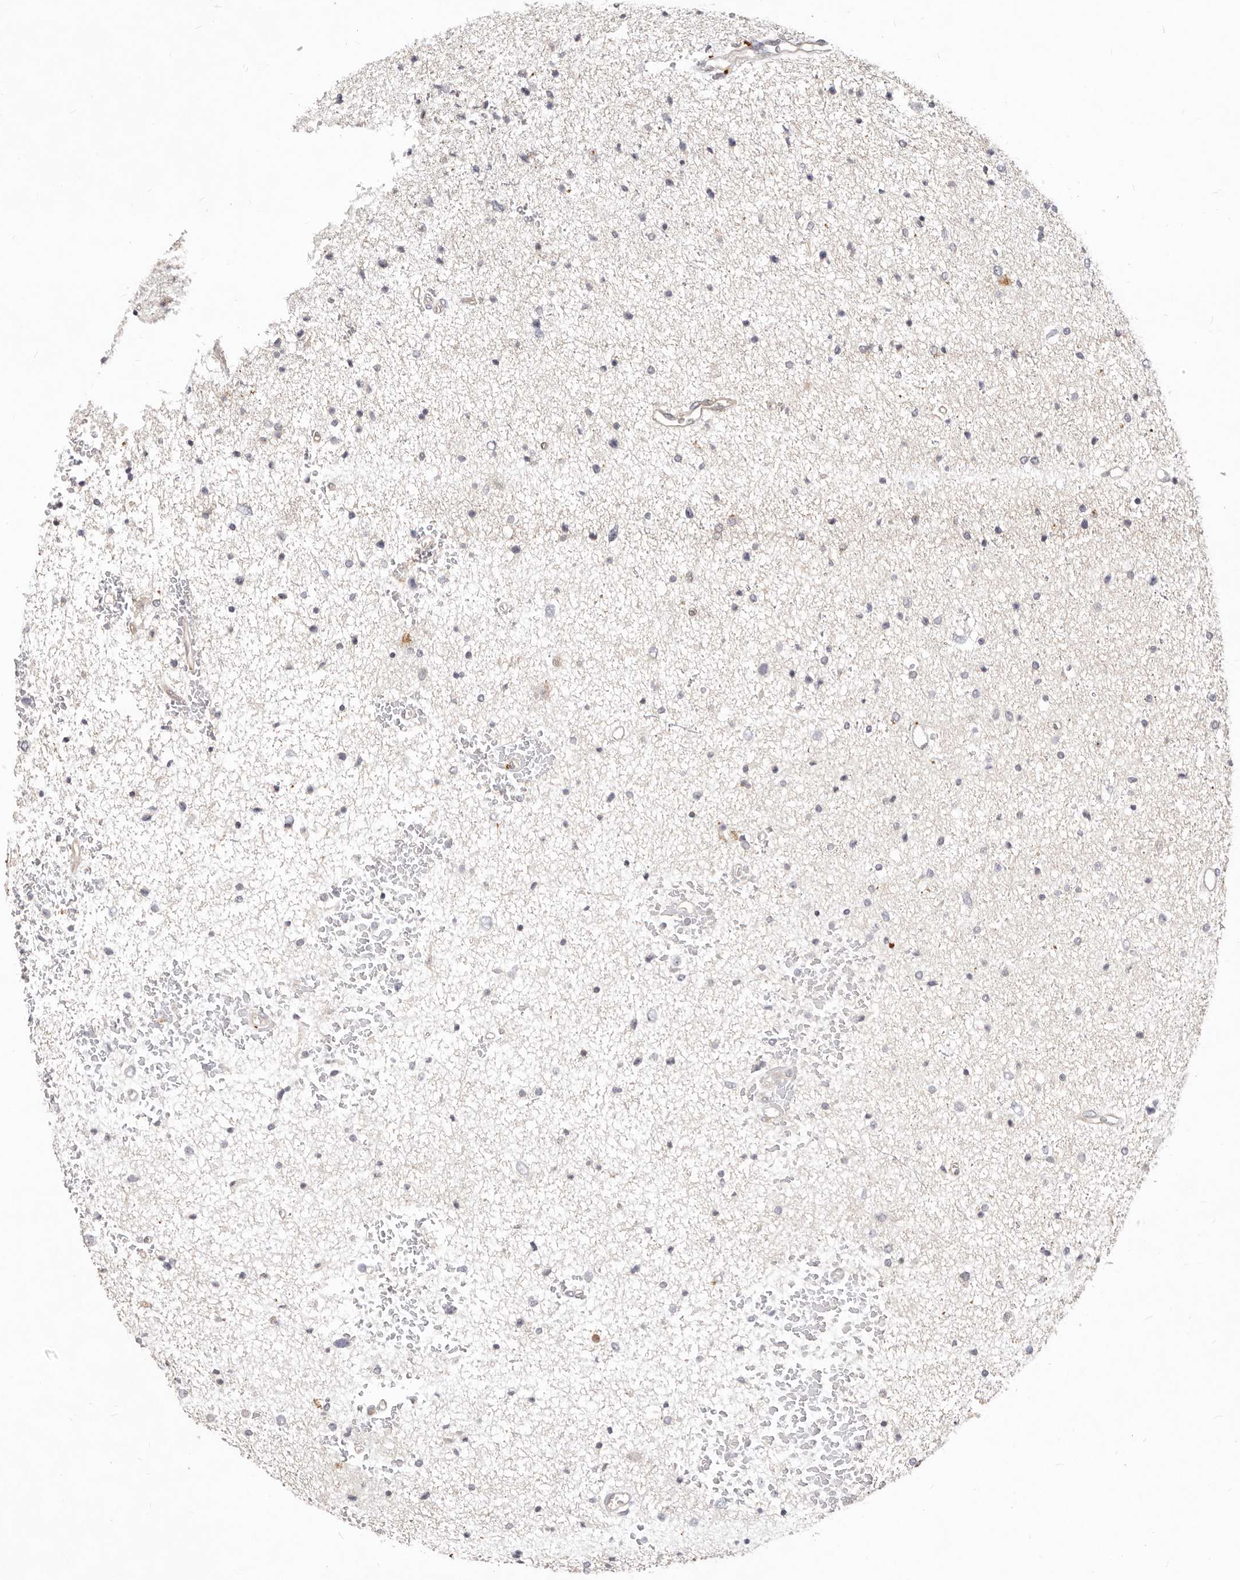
{"staining": {"intensity": "negative", "quantity": "none", "location": "none"}, "tissue": "glioma", "cell_type": "Tumor cells", "image_type": "cancer", "snomed": [{"axis": "morphology", "description": "Glioma, malignant, Low grade"}, {"axis": "topography", "description": "Cerebral cortex"}], "caption": "This is an immunohistochemistry (IHC) histopathology image of human malignant low-grade glioma. There is no expression in tumor cells.", "gene": "USP49", "patient": {"sex": "female", "age": 39}}